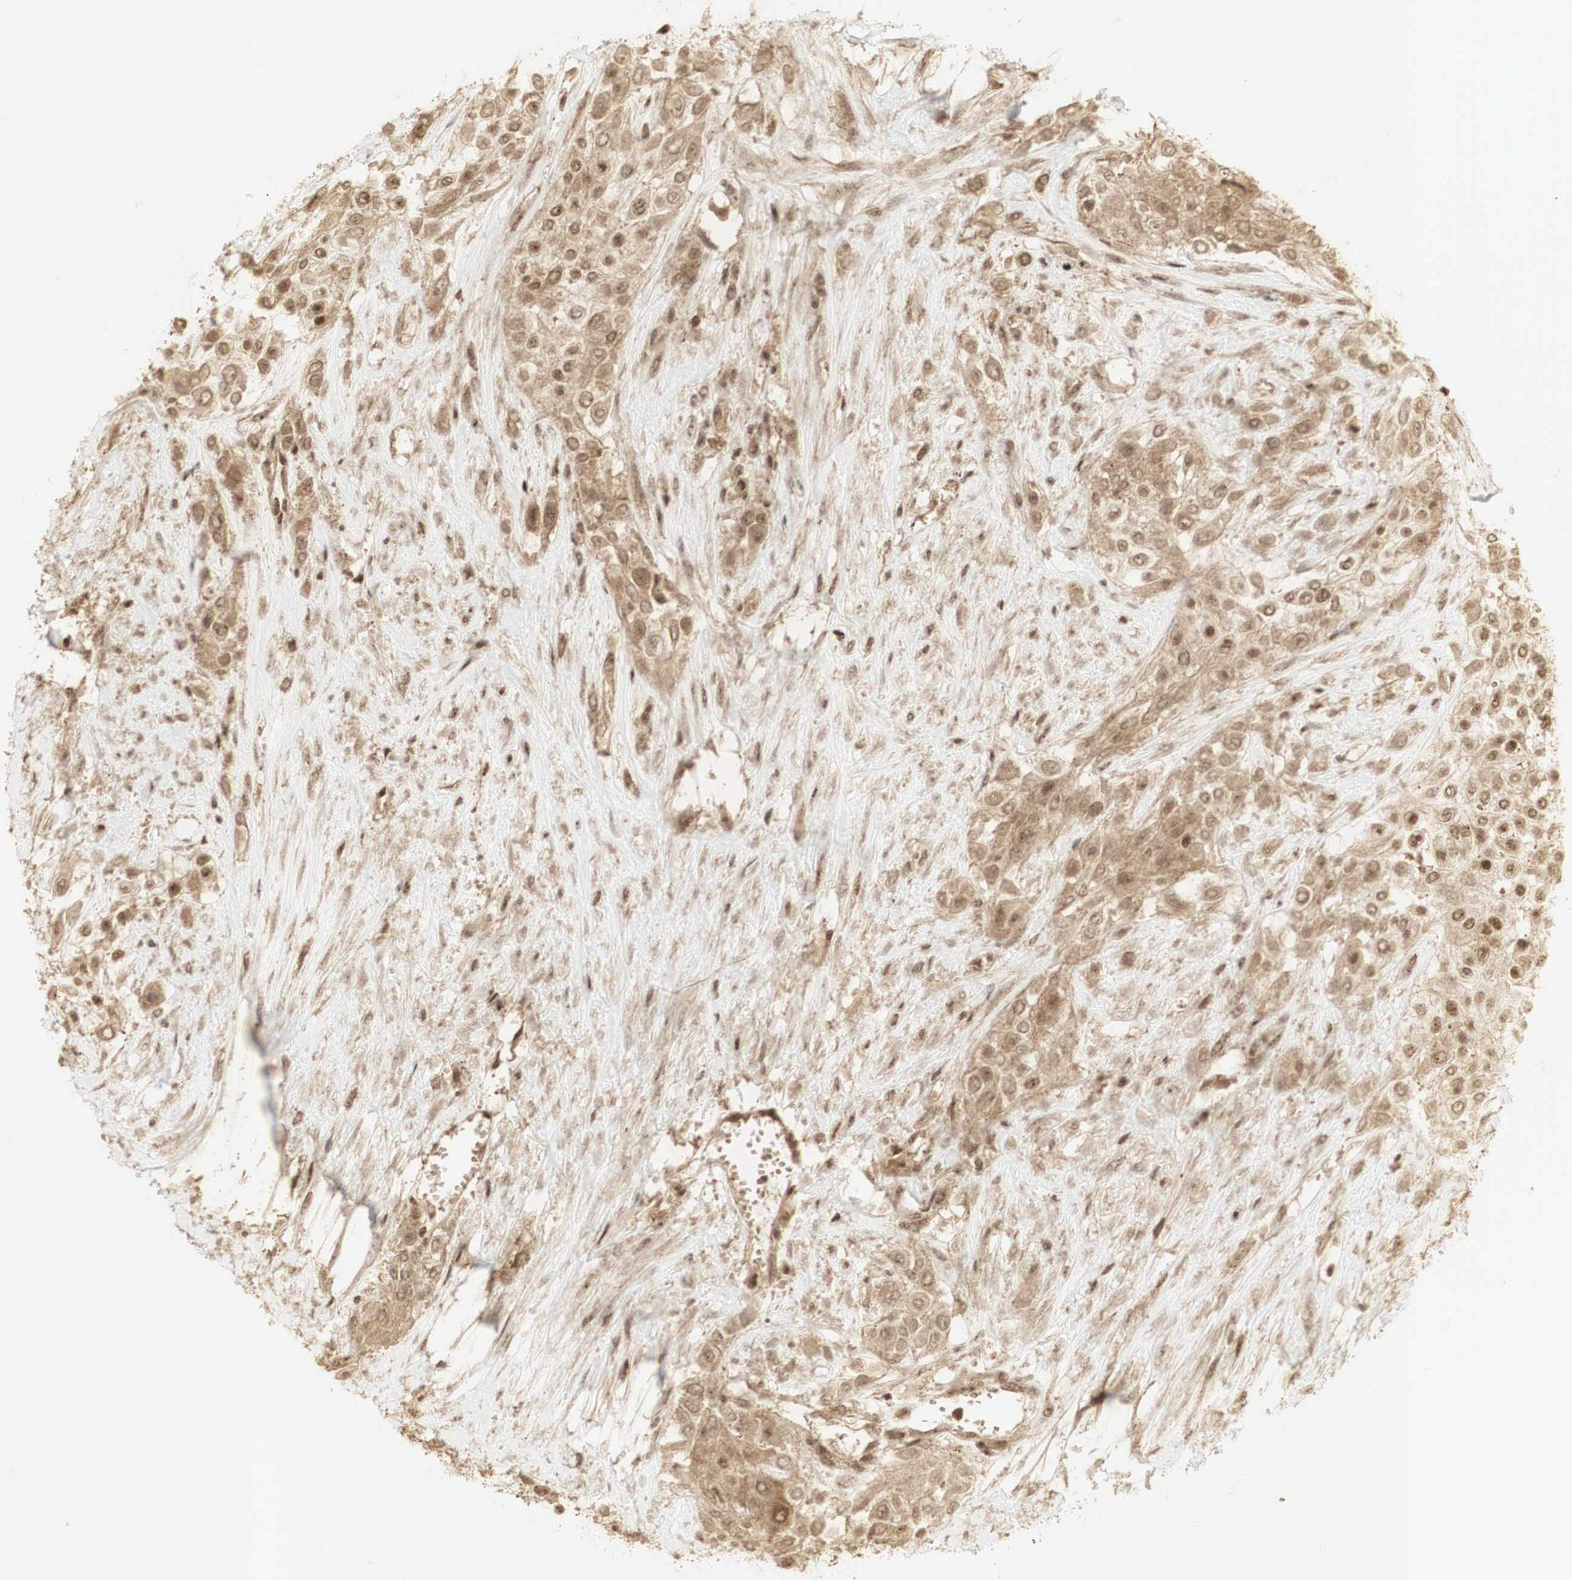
{"staining": {"intensity": "weak", "quantity": ">75%", "location": "cytoplasmic/membranous,nuclear"}, "tissue": "urothelial cancer", "cell_type": "Tumor cells", "image_type": "cancer", "snomed": [{"axis": "morphology", "description": "Urothelial carcinoma, High grade"}, {"axis": "topography", "description": "Urinary bladder"}], "caption": "An IHC photomicrograph of tumor tissue is shown. Protein staining in brown labels weak cytoplasmic/membranous and nuclear positivity in high-grade urothelial carcinoma within tumor cells.", "gene": "RNF113A", "patient": {"sex": "male", "age": 57}}